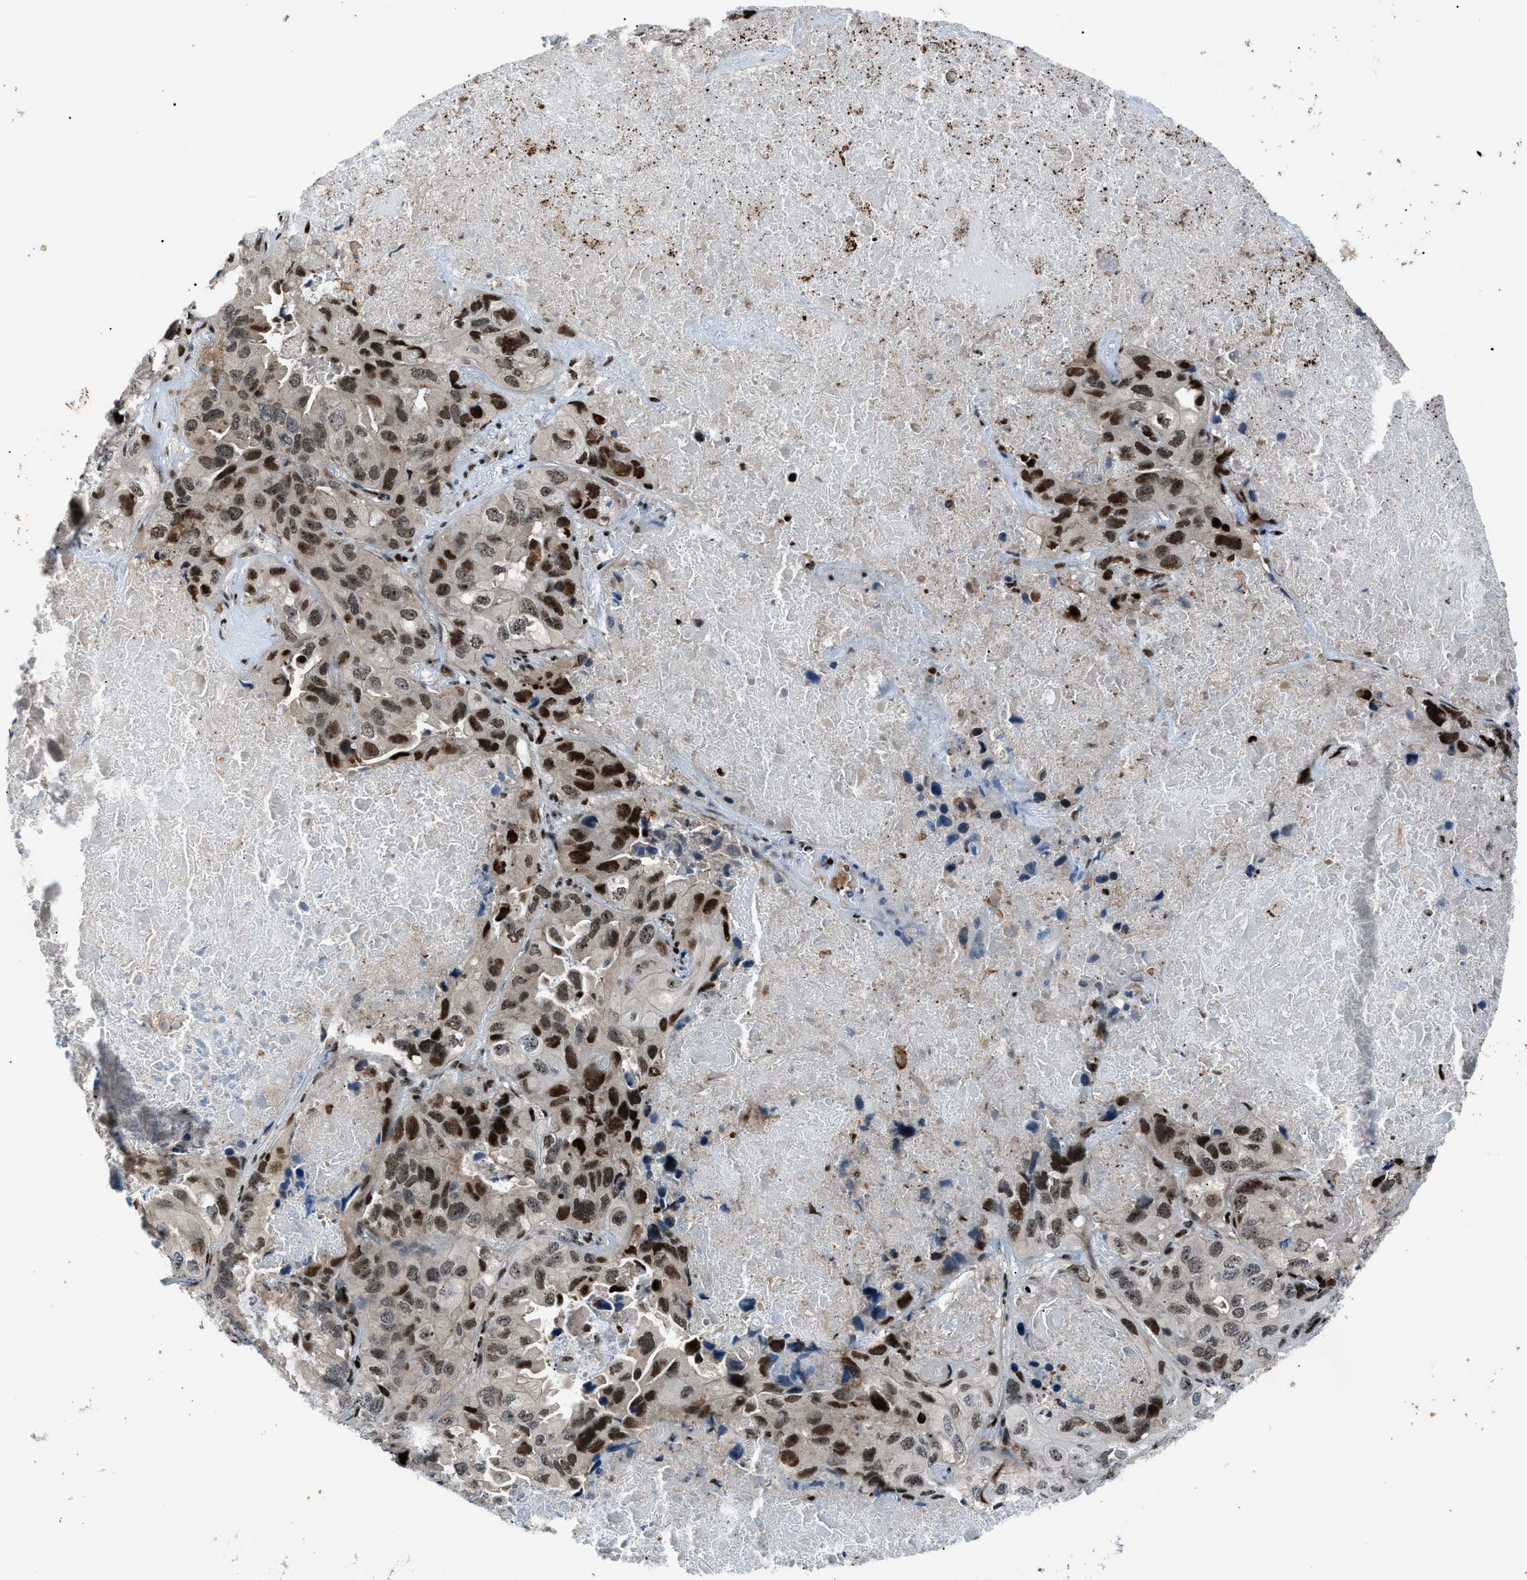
{"staining": {"intensity": "moderate", "quantity": ">75%", "location": "nuclear"}, "tissue": "lung cancer", "cell_type": "Tumor cells", "image_type": "cancer", "snomed": [{"axis": "morphology", "description": "Squamous cell carcinoma, NOS"}, {"axis": "topography", "description": "Lung"}], "caption": "A micrograph of human lung squamous cell carcinoma stained for a protein displays moderate nuclear brown staining in tumor cells. (DAB IHC with brightfield microscopy, high magnification).", "gene": "PRKX", "patient": {"sex": "female", "age": 73}}